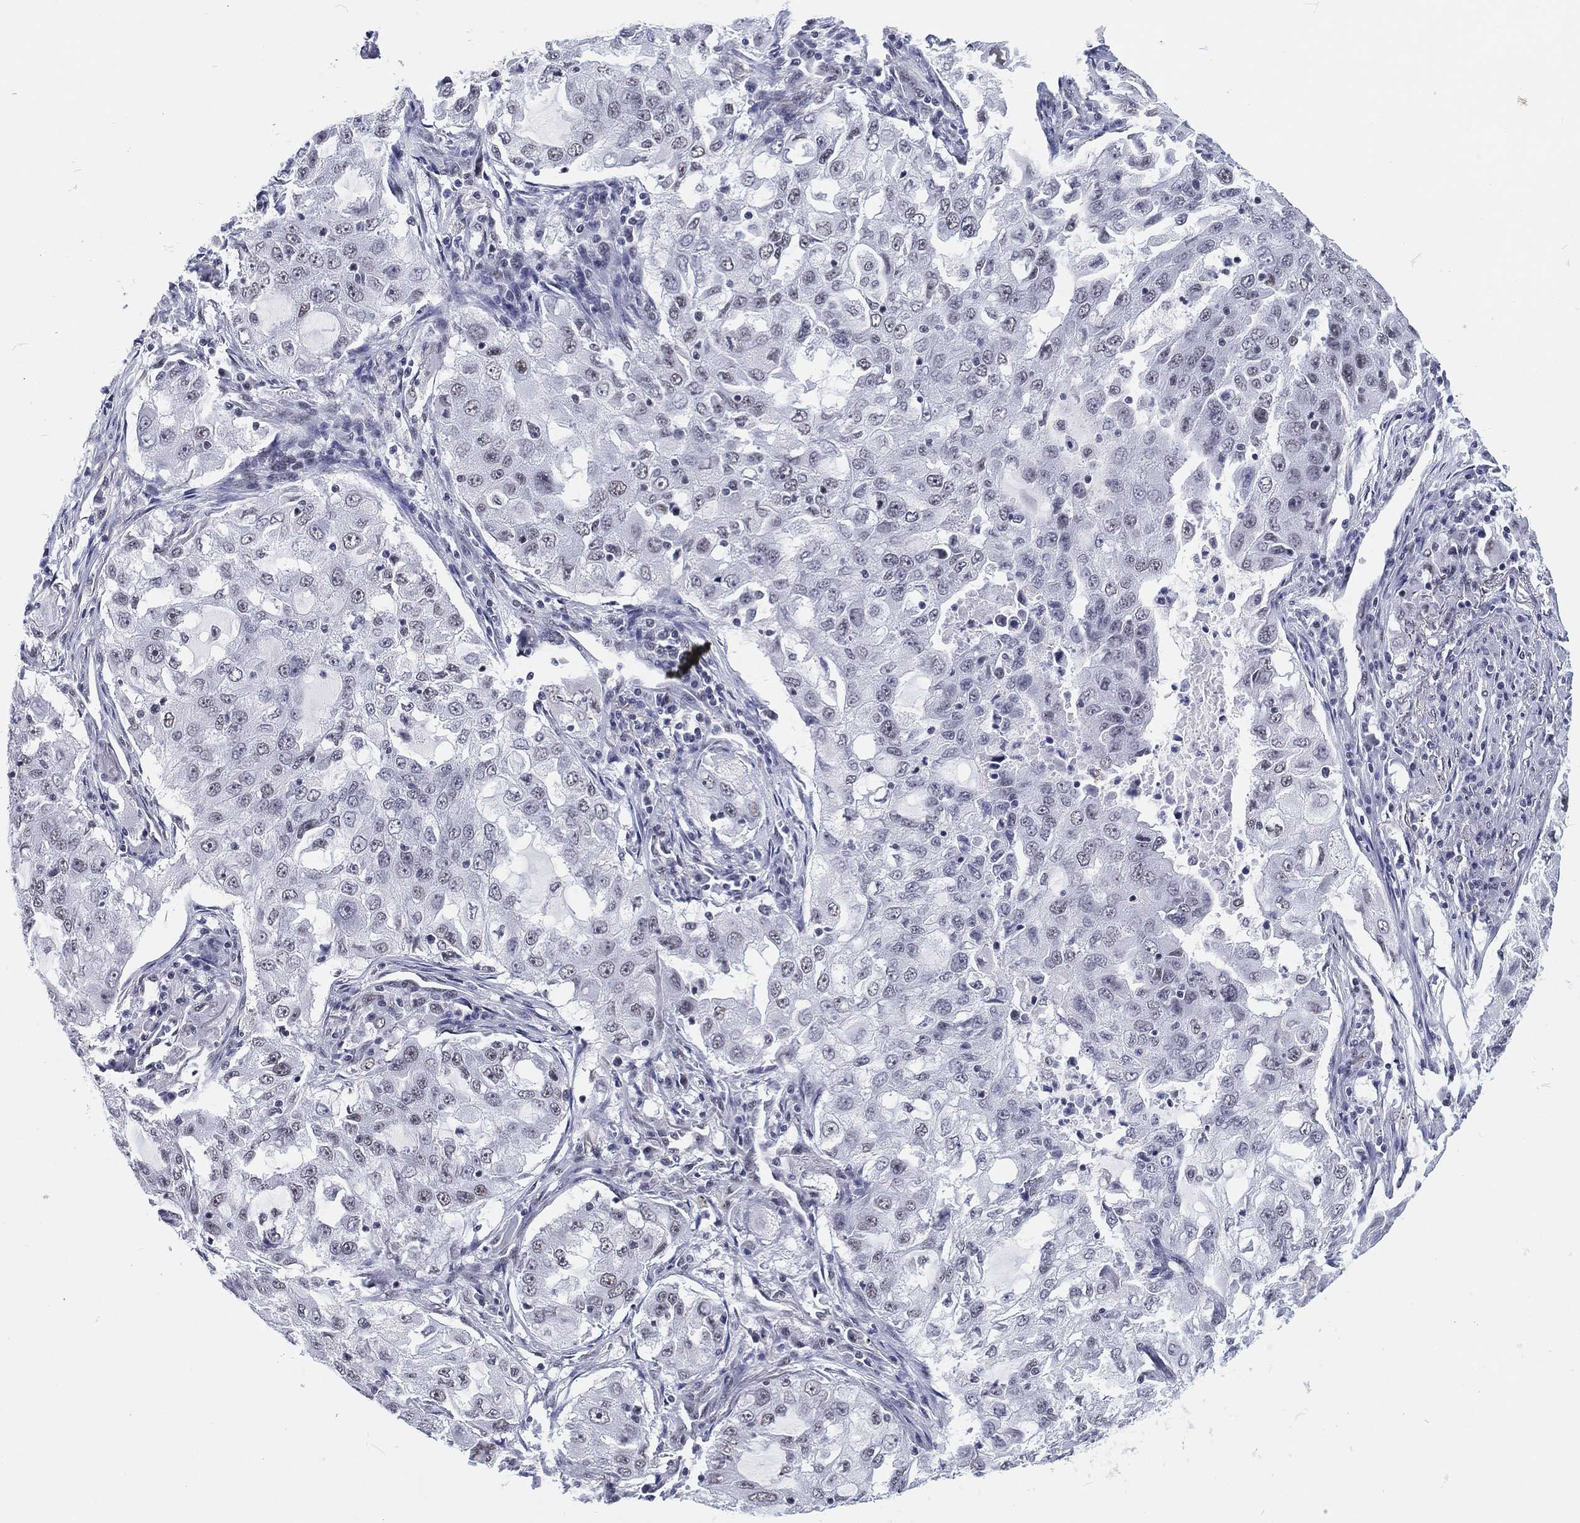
{"staining": {"intensity": "weak", "quantity": "25%-75%", "location": "nuclear"}, "tissue": "lung cancer", "cell_type": "Tumor cells", "image_type": "cancer", "snomed": [{"axis": "morphology", "description": "Adenocarcinoma, NOS"}, {"axis": "topography", "description": "Lung"}], "caption": "The histopathology image demonstrates immunohistochemical staining of lung adenocarcinoma. There is weak nuclear staining is present in approximately 25%-75% of tumor cells.", "gene": "MAPK8IP1", "patient": {"sex": "female", "age": 61}}